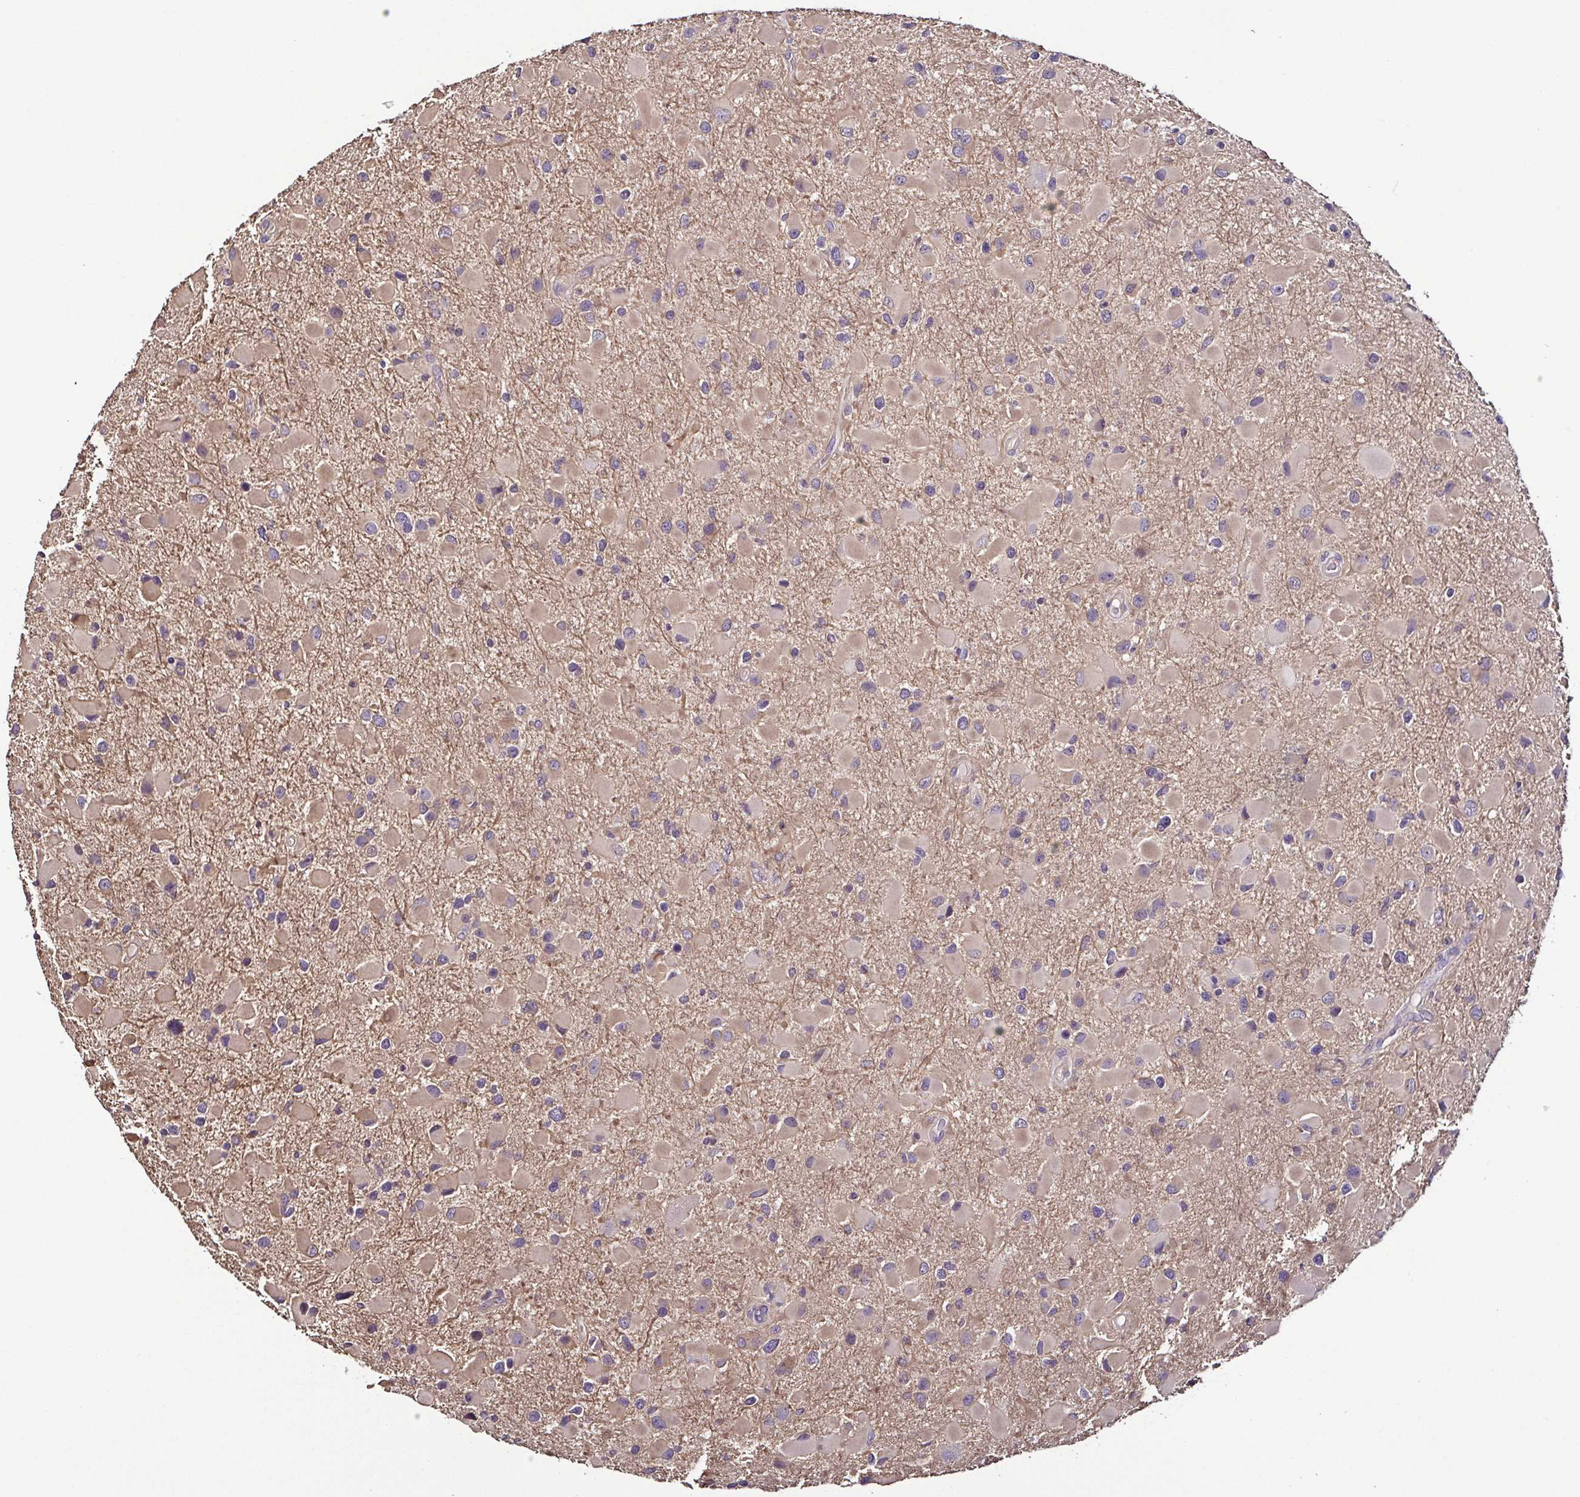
{"staining": {"intensity": "weak", "quantity": "25%-75%", "location": "cytoplasmic/membranous"}, "tissue": "glioma", "cell_type": "Tumor cells", "image_type": "cancer", "snomed": [{"axis": "morphology", "description": "Glioma, malignant, Low grade"}, {"axis": "topography", "description": "Brain"}], "caption": "This is a photomicrograph of IHC staining of glioma, which shows weak staining in the cytoplasmic/membranous of tumor cells.", "gene": "LMOD2", "patient": {"sex": "female", "age": 32}}